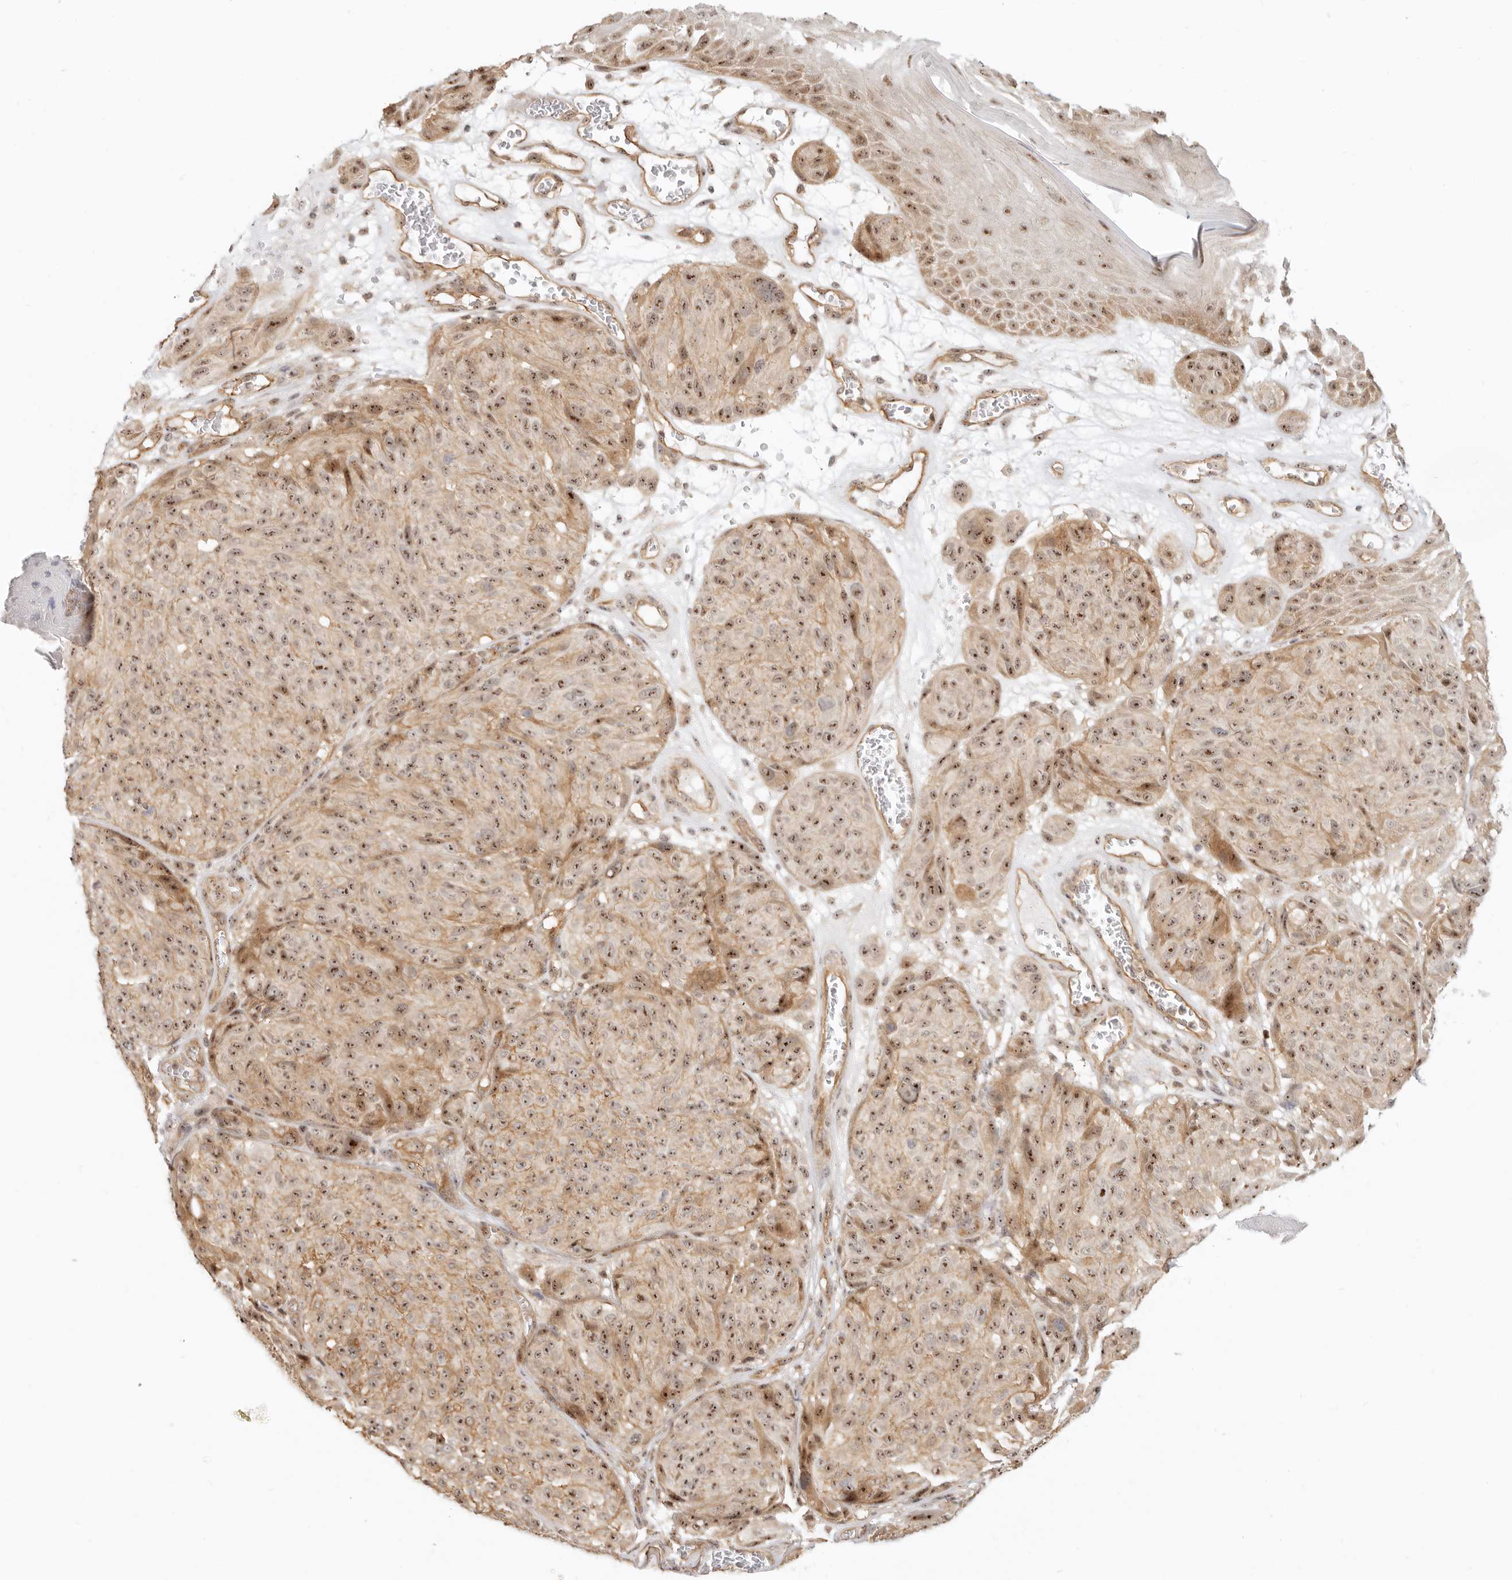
{"staining": {"intensity": "moderate", "quantity": ">75%", "location": "nuclear"}, "tissue": "melanoma", "cell_type": "Tumor cells", "image_type": "cancer", "snomed": [{"axis": "morphology", "description": "Malignant melanoma, NOS"}, {"axis": "topography", "description": "Skin"}], "caption": "IHC (DAB) staining of melanoma exhibits moderate nuclear protein staining in about >75% of tumor cells.", "gene": "BAP1", "patient": {"sex": "male", "age": 83}}